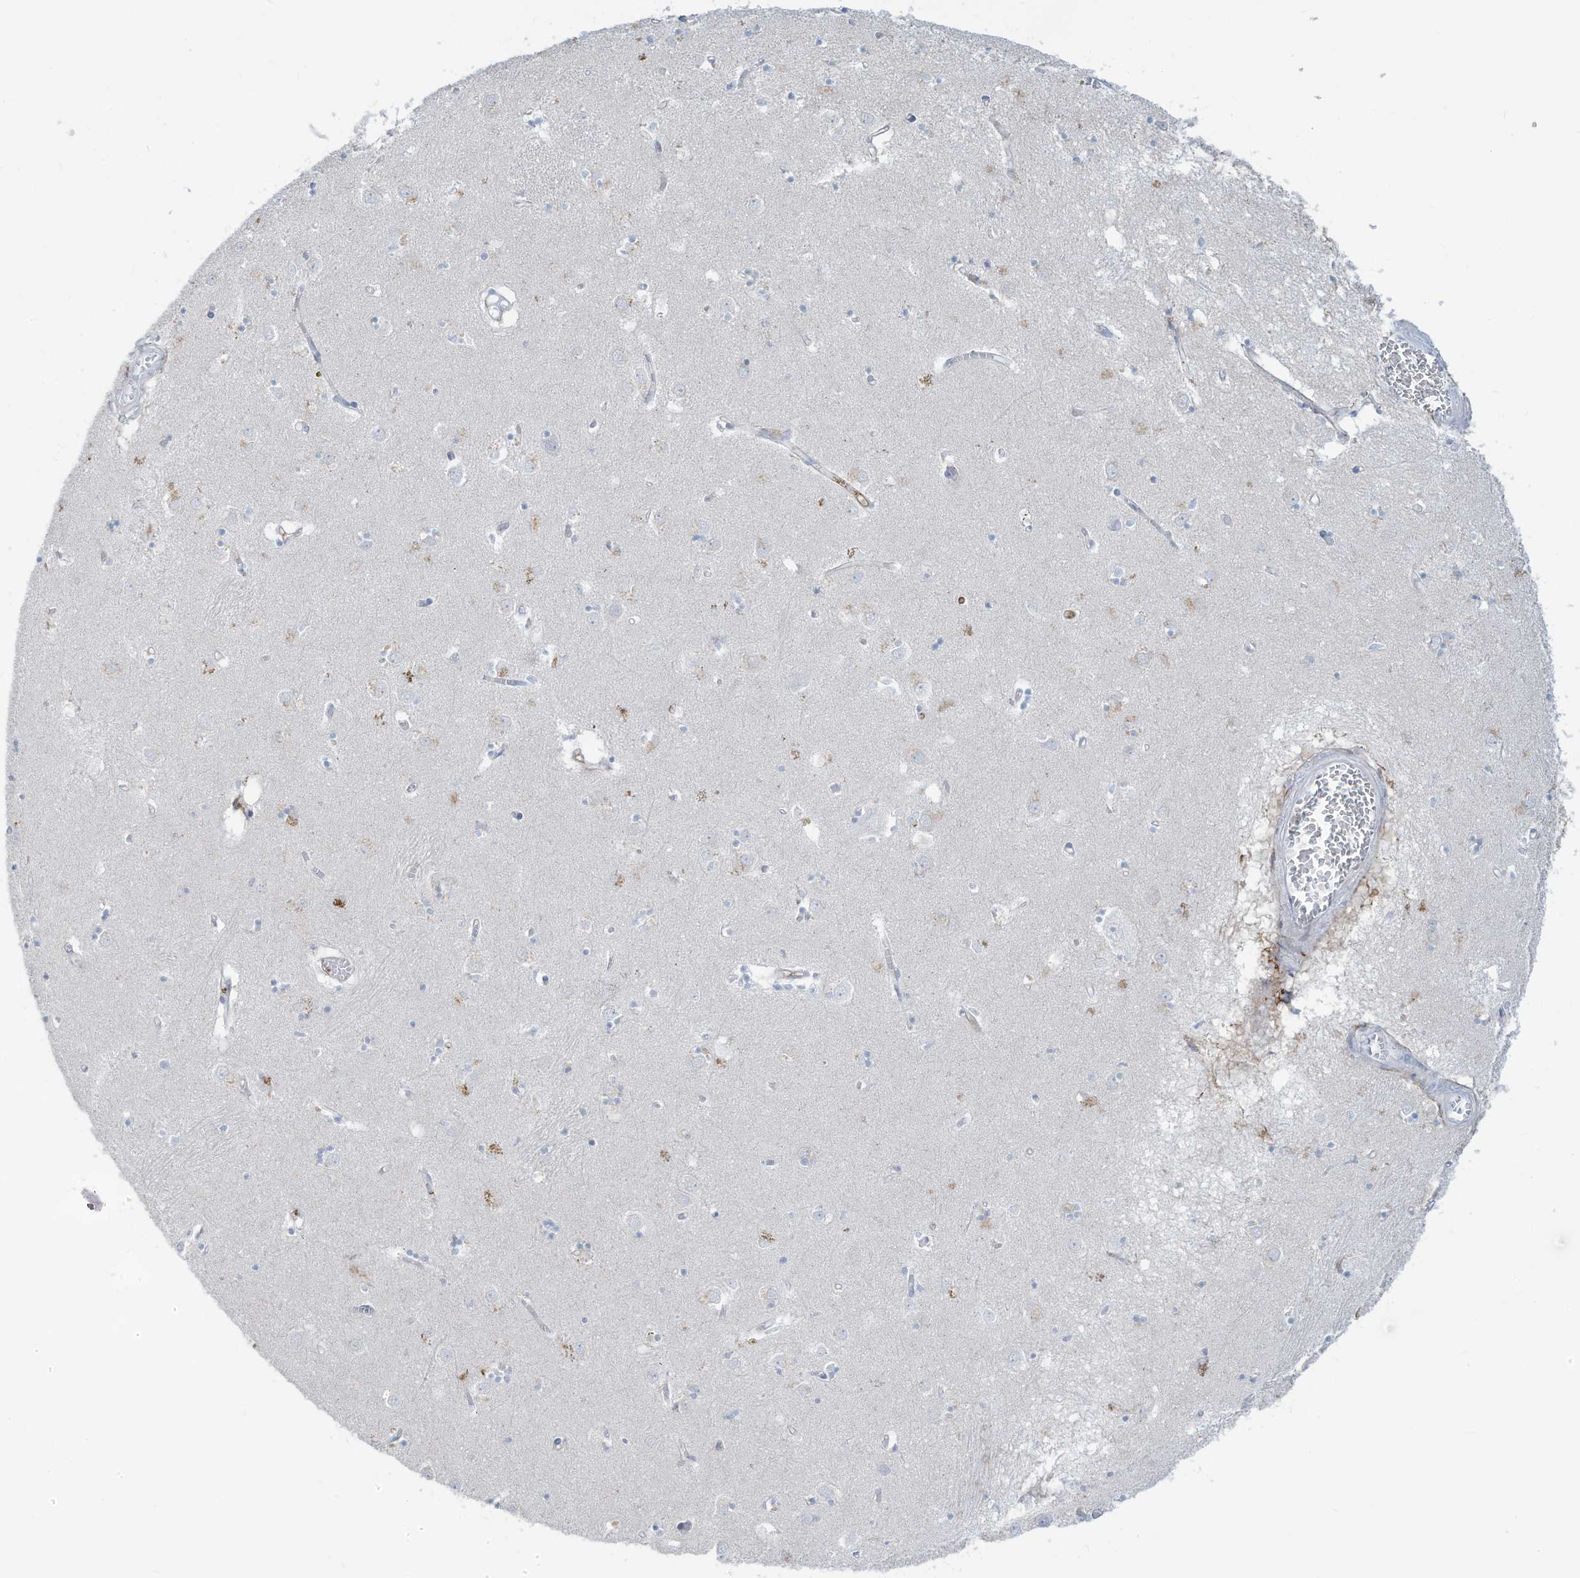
{"staining": {"intensity": "negative", "quantity": "none", "location": "none"}, "tissue": "caudate", "cell_type": "Glial cells", "image_type": "normal", "snomed": [{"axis": "morphology", "description": "Normal tissue, NOS"}, {"axis": "topography", "description": "Lateral ventricle wall"}], "caption": "Histopathology image shows no significant protein positivity in glial cells of normal caudate. (DAB IHC with hematoxylin counter stain).", "gene": "NOTO", "patient": {"sex": "male", "age": 70}}